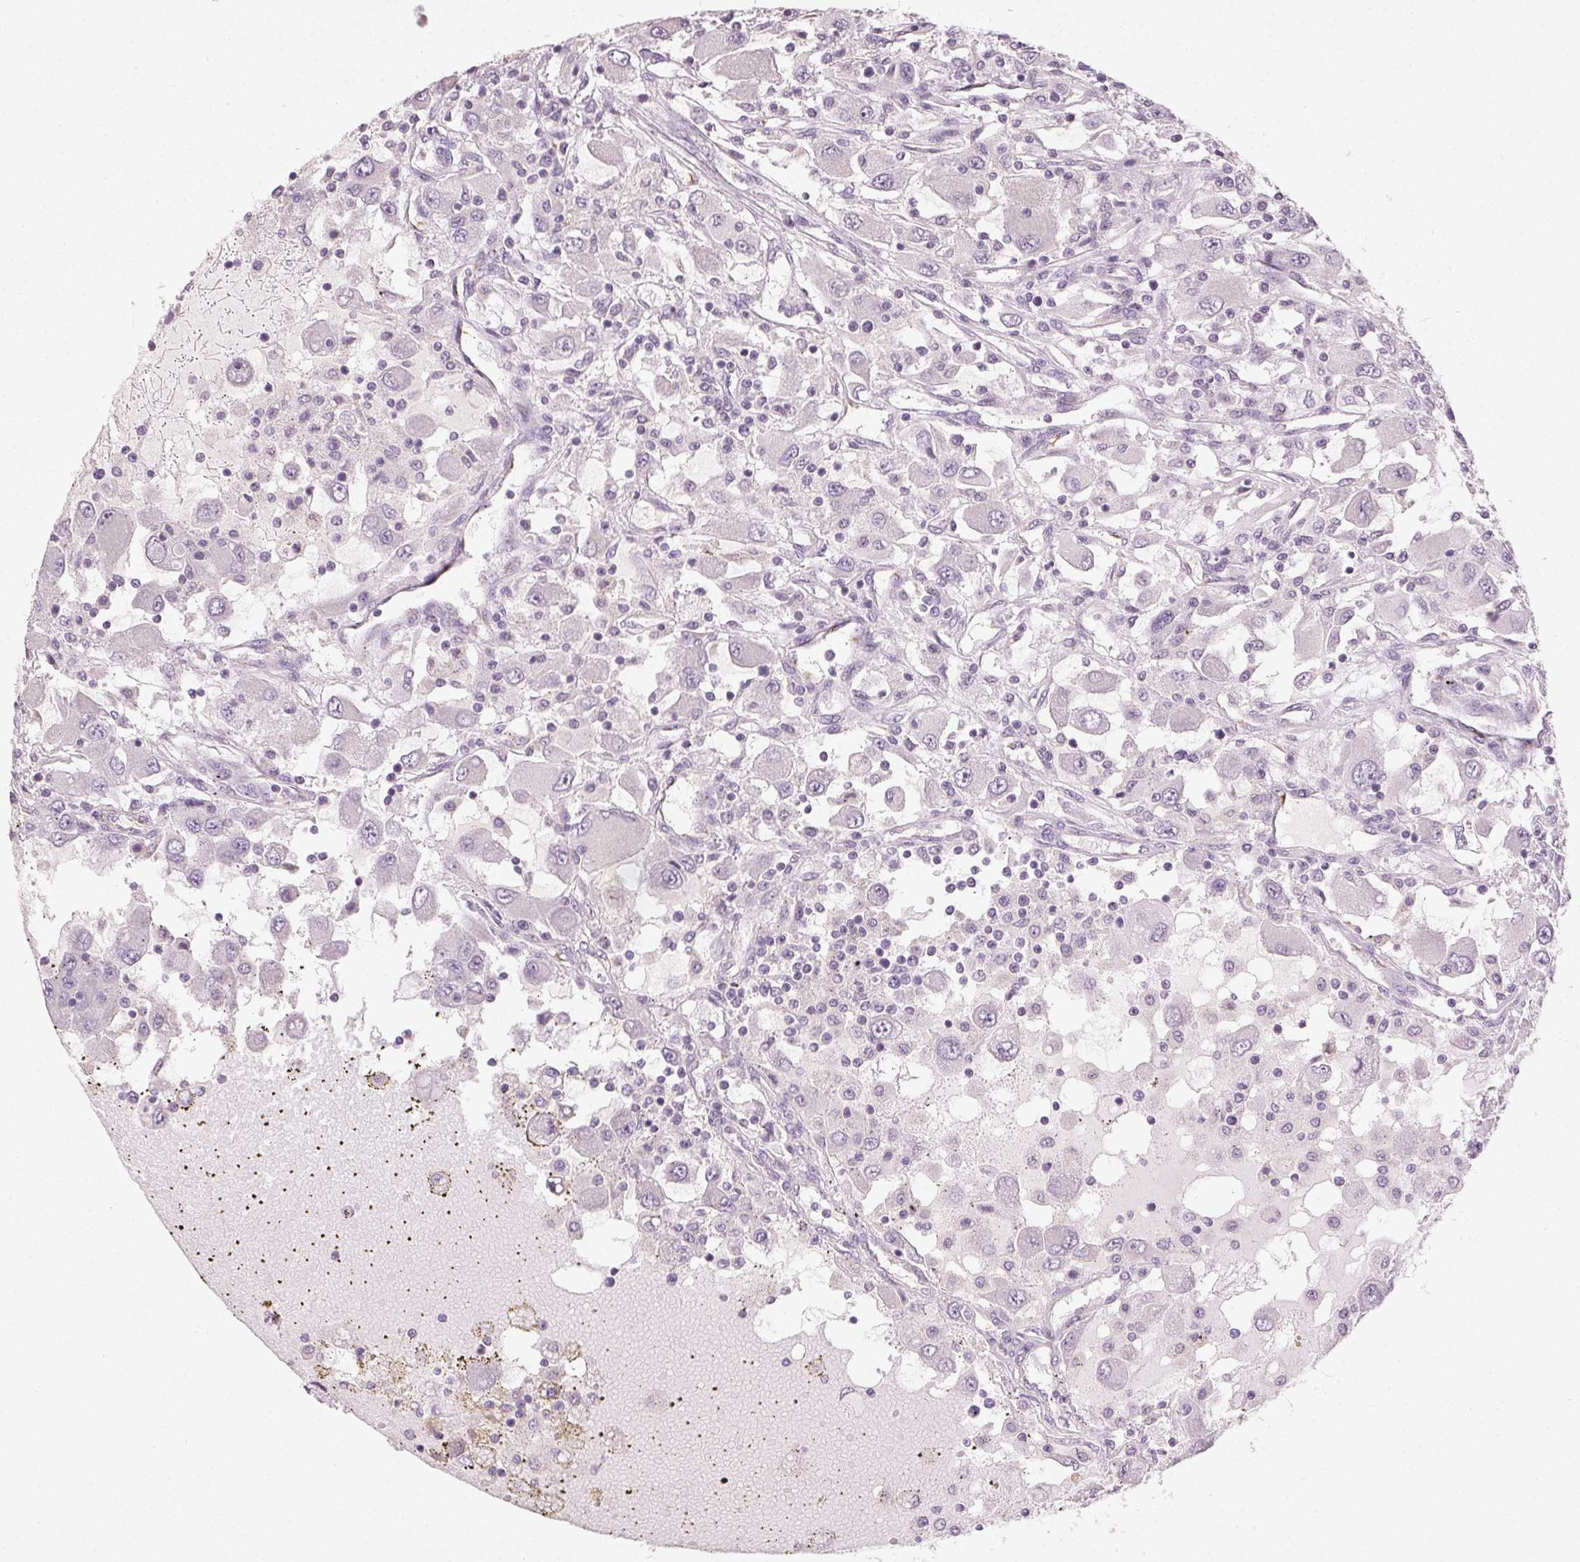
{"staining": {"intensity": "negative", "quantity": "none", "location": "none"}, "tissue": "renal cancer", "cell_type": "Tumor cells", "image_type": "cancer", "snomed": [{"axis": "morphology", "description": "Adenocarcinoma, NOS"}, {"axis": "topography", "description": "Kidney"}], "caption": "Immunohistochemical staining of renal cancer exhibits no significant positivity in tumor cells.", "gene": "CLTRN", "patient": {"sex": "female", "age": 67}}